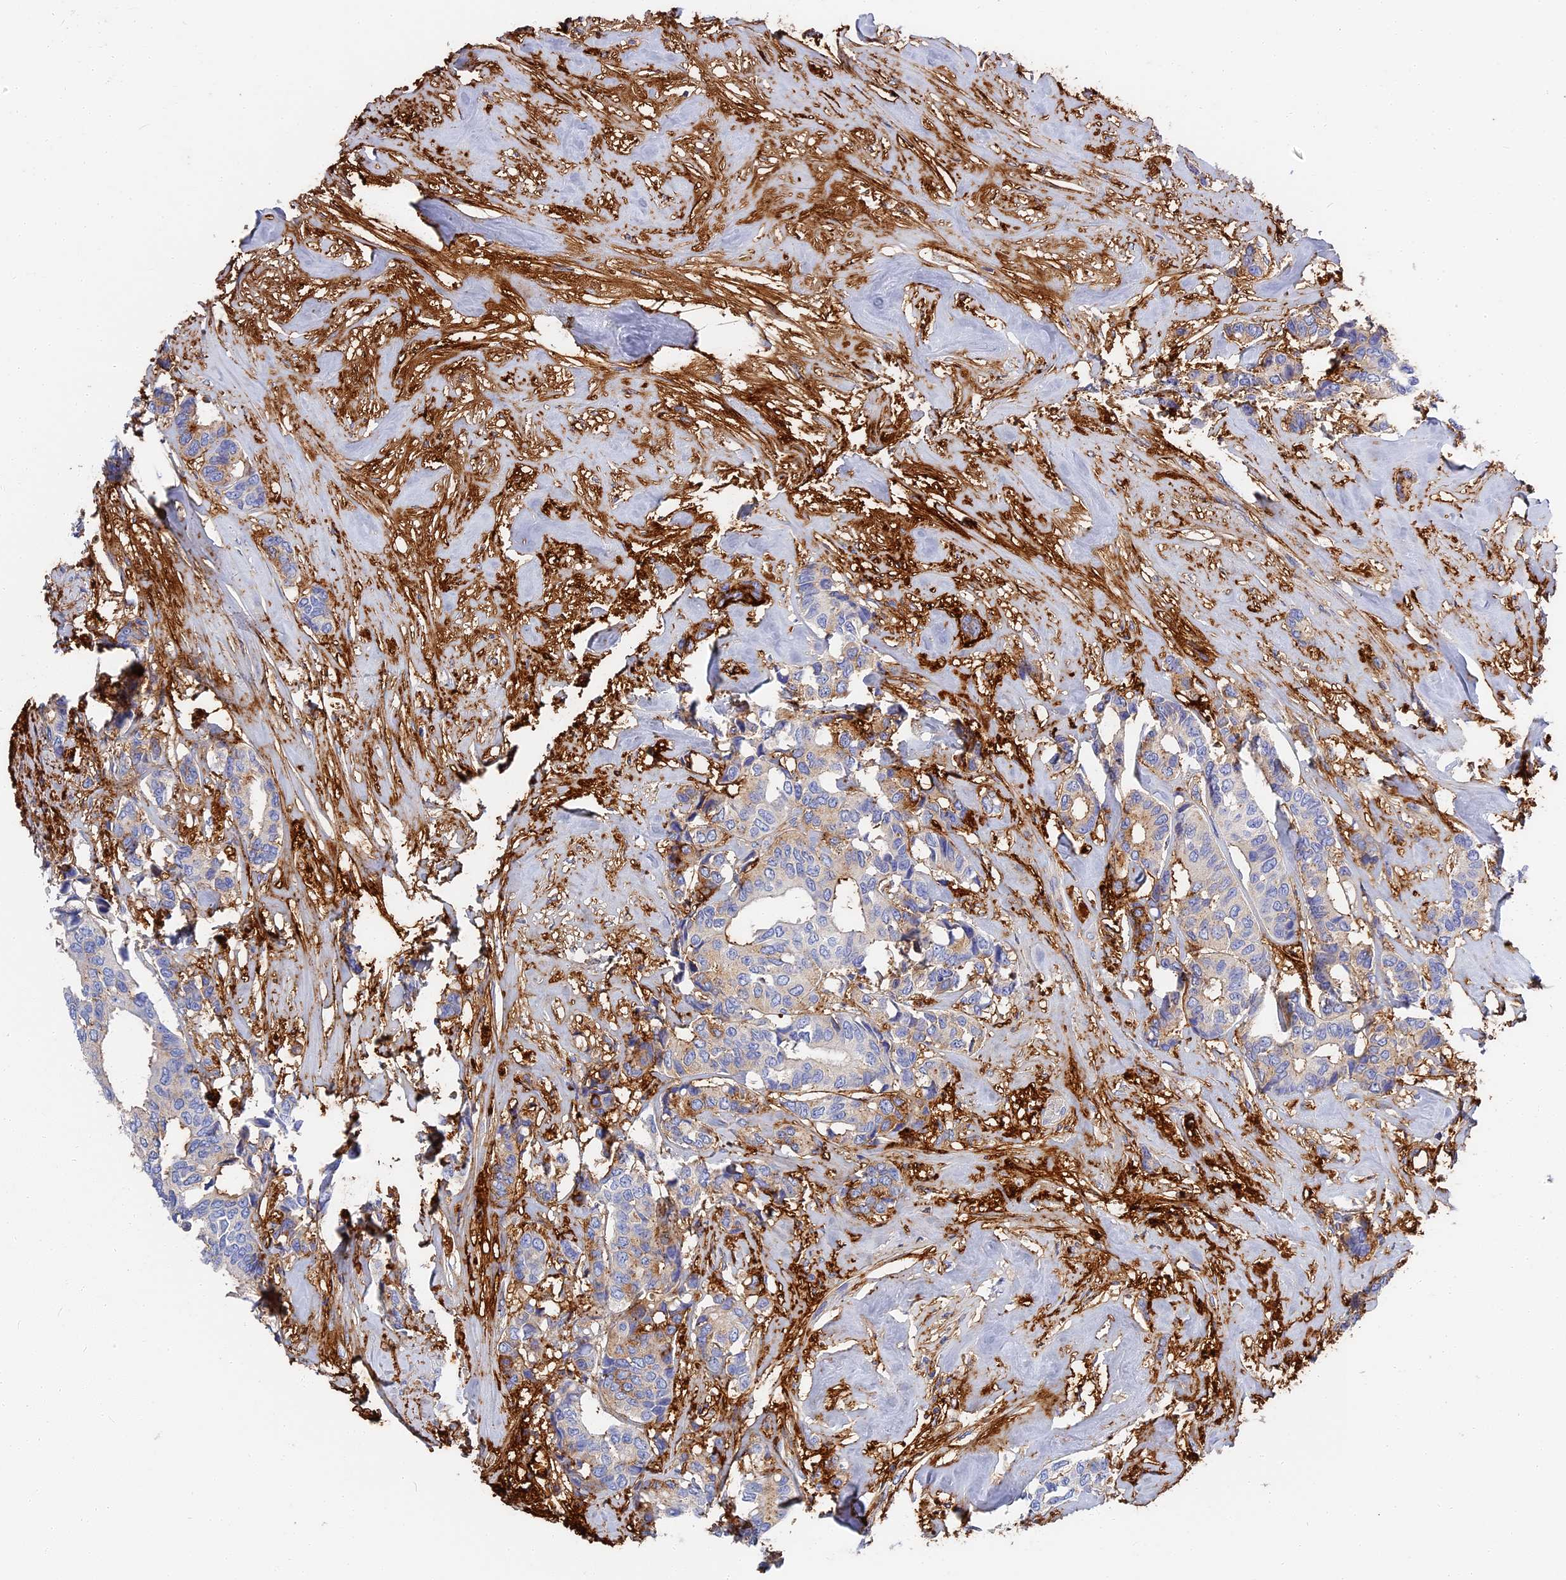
{"staining": {"intensity": "negative", "quantity": "none", "location": "none"}, "tissue": "breast cancer", "cell_type": "Tumor cells", "image_type": "cancer", "snomed": [{"axis": "morphology", "description": "Duct carcinoma"}, {"axis": "topography", "description": "Breast"}], "caption": "The image exhibits no significant positivity in tumor cells of breast cancer (intraductal carcinoma). The staining is performed using DAB (3,3'-diaminobenzidine) brown chromogen with nuclei counter-stained in using hematoxylin.", "gene": "ITIH1", "patient": {"sex": "female", "age": 87}}